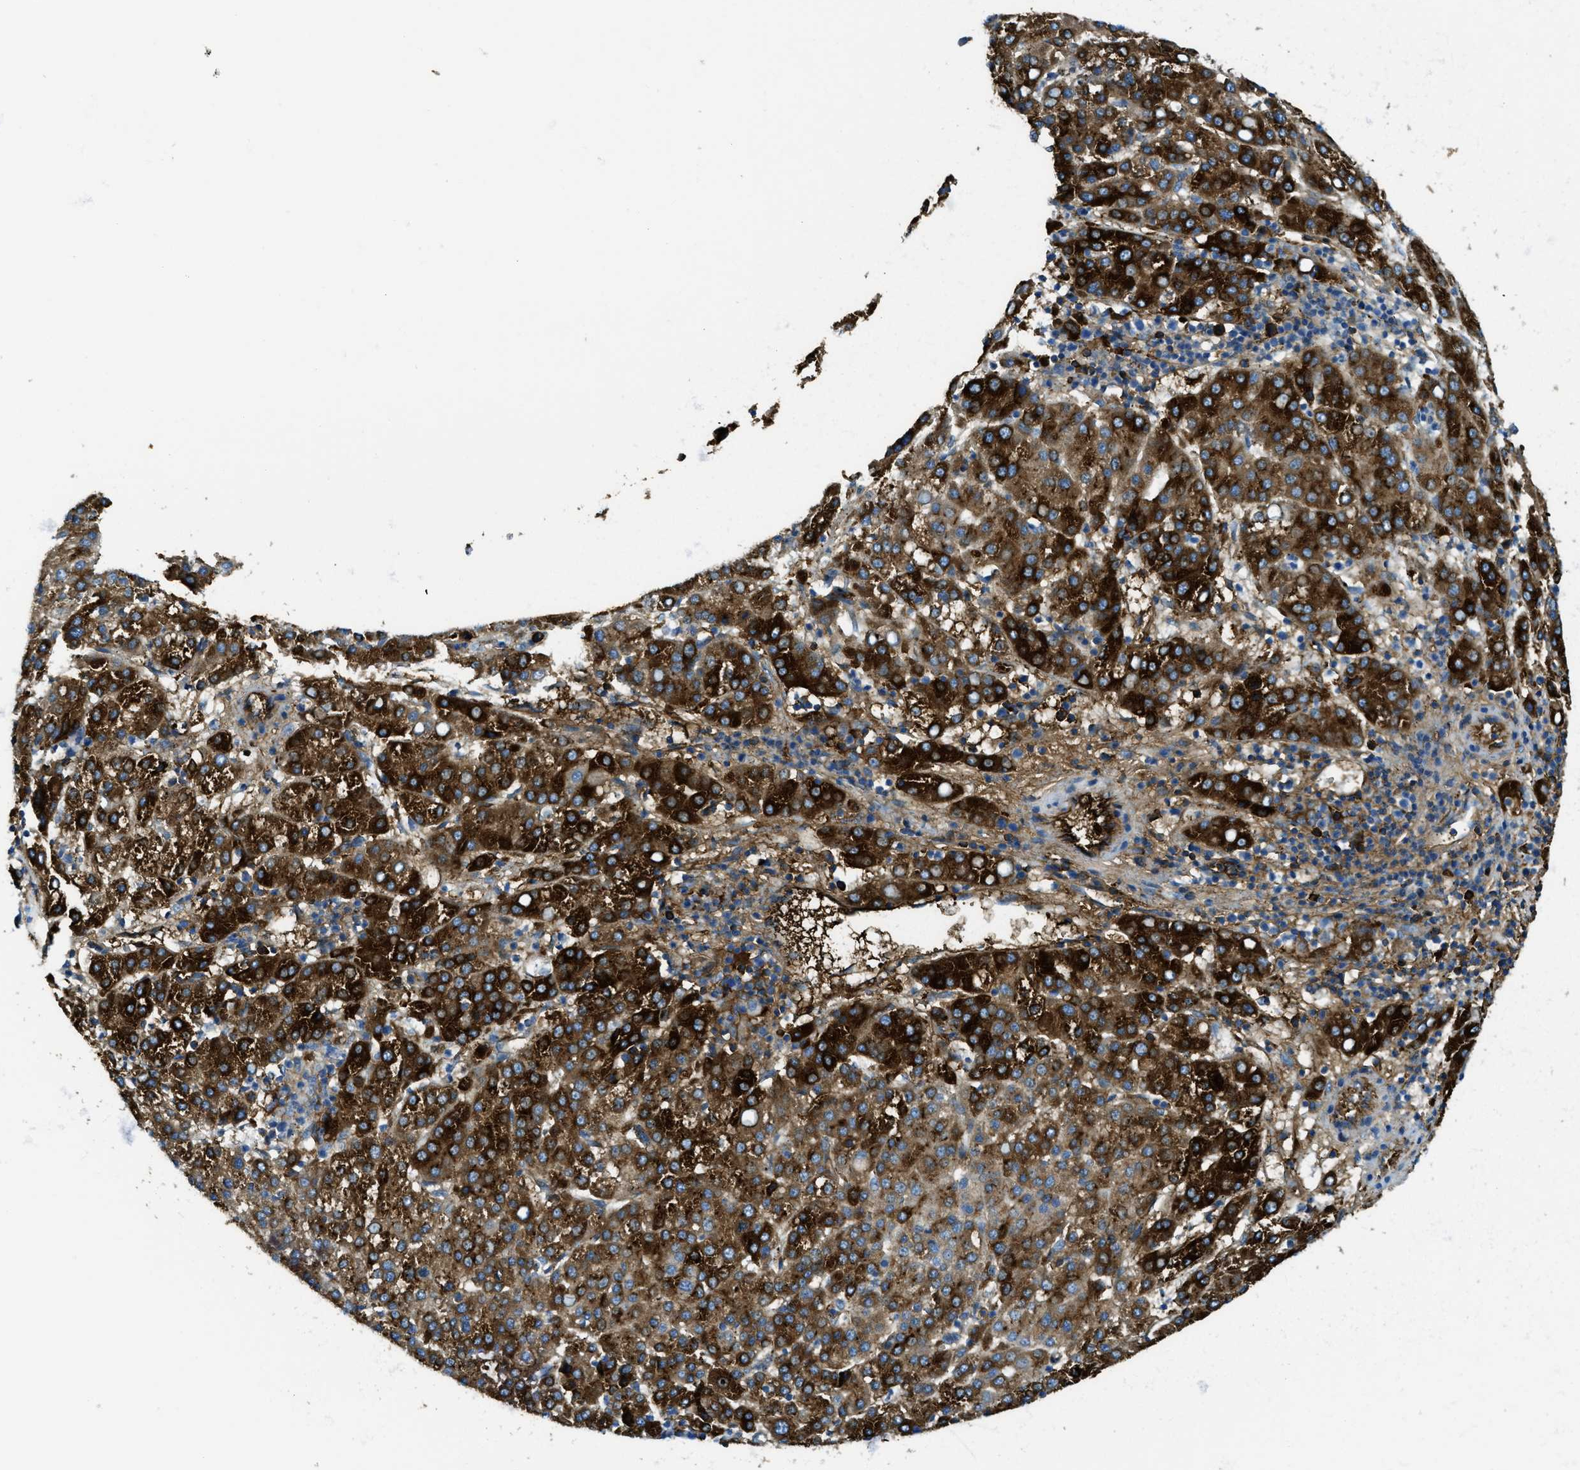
{"staining": {"intensity": "strong", "quantity": ">75%", "location": "cytoplasmic/membranous"}, "tissue": "liver cancer", "cell_type": "Tumor cells", "image_type": "cancer", "snomed": [{"axis": "morphology", "description": "Carcinoma, Hepatocellular, NOS"}, {"axis": "topography", "description": "Liver"}], "caption": "A micrograph of hepatocellular carcinoma (liver) stained for a protein shows strong cytoplasmic/membranous brown staining in tumor cells.", "gene": "TRIM59", "patient": {"sex": "female", "age": 58}}